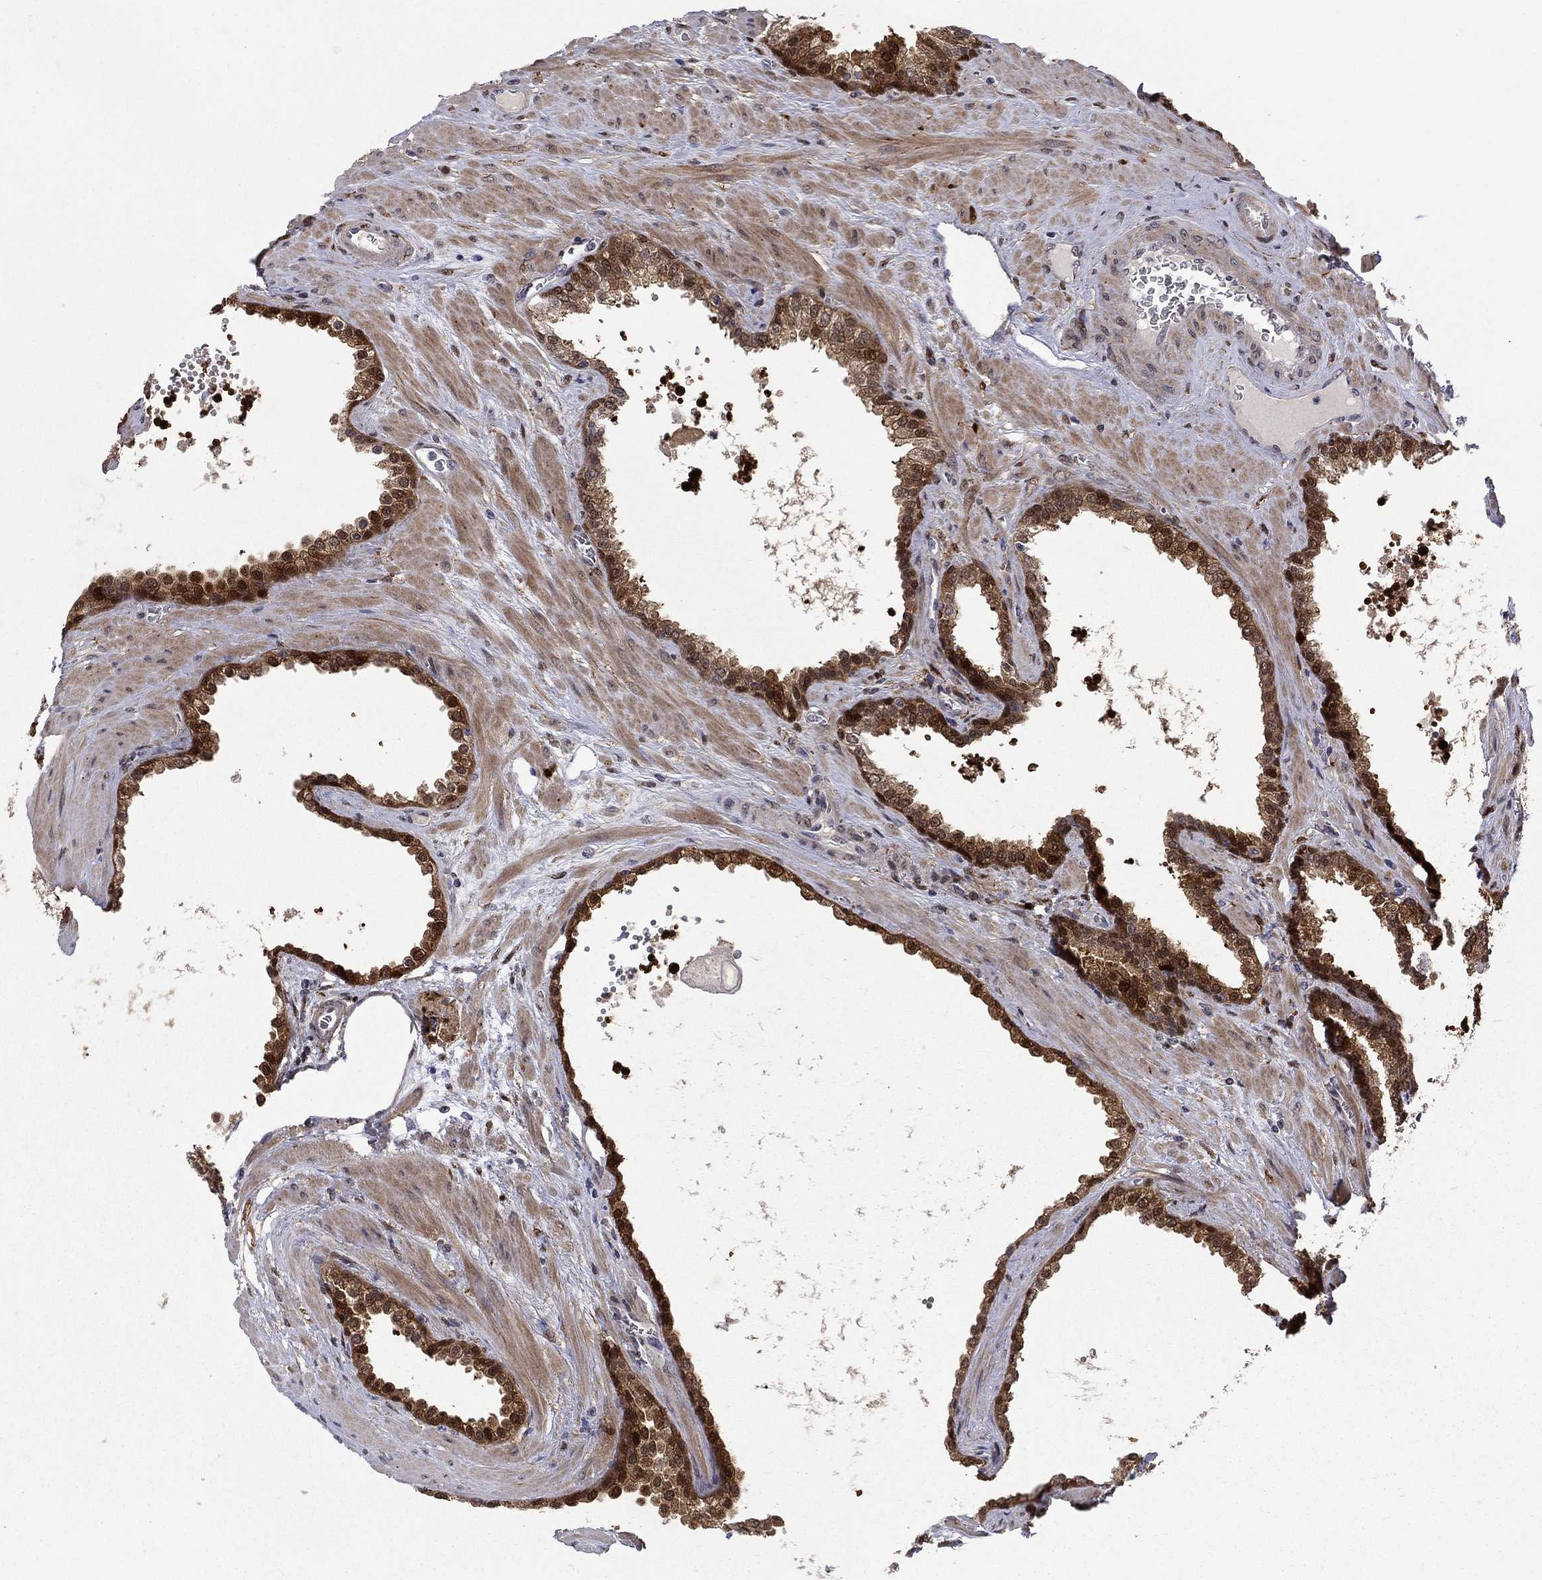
{"staining": {"intensity": "strong", "quantity": ">75%", "location": "cytoplasmic/membranous,nuclear"}, "tissue": "prostate cancer", "cell_type": "Tumor cells", "image_type": "cancer", "snomed": [{"axis": "morphology", "description": "Adenocarcinoma, NOS"}, {"axis": "topography", "description": "Prostate"}], "caption": "IHC (DAB) staining of prostate adenocarcinoma reveals strong cytoplasmic/membranous and nuclear protein expression in about >75% of tumor cells.", "gene": "CBR1", "patient": {"sex": "male", "age": 67}}